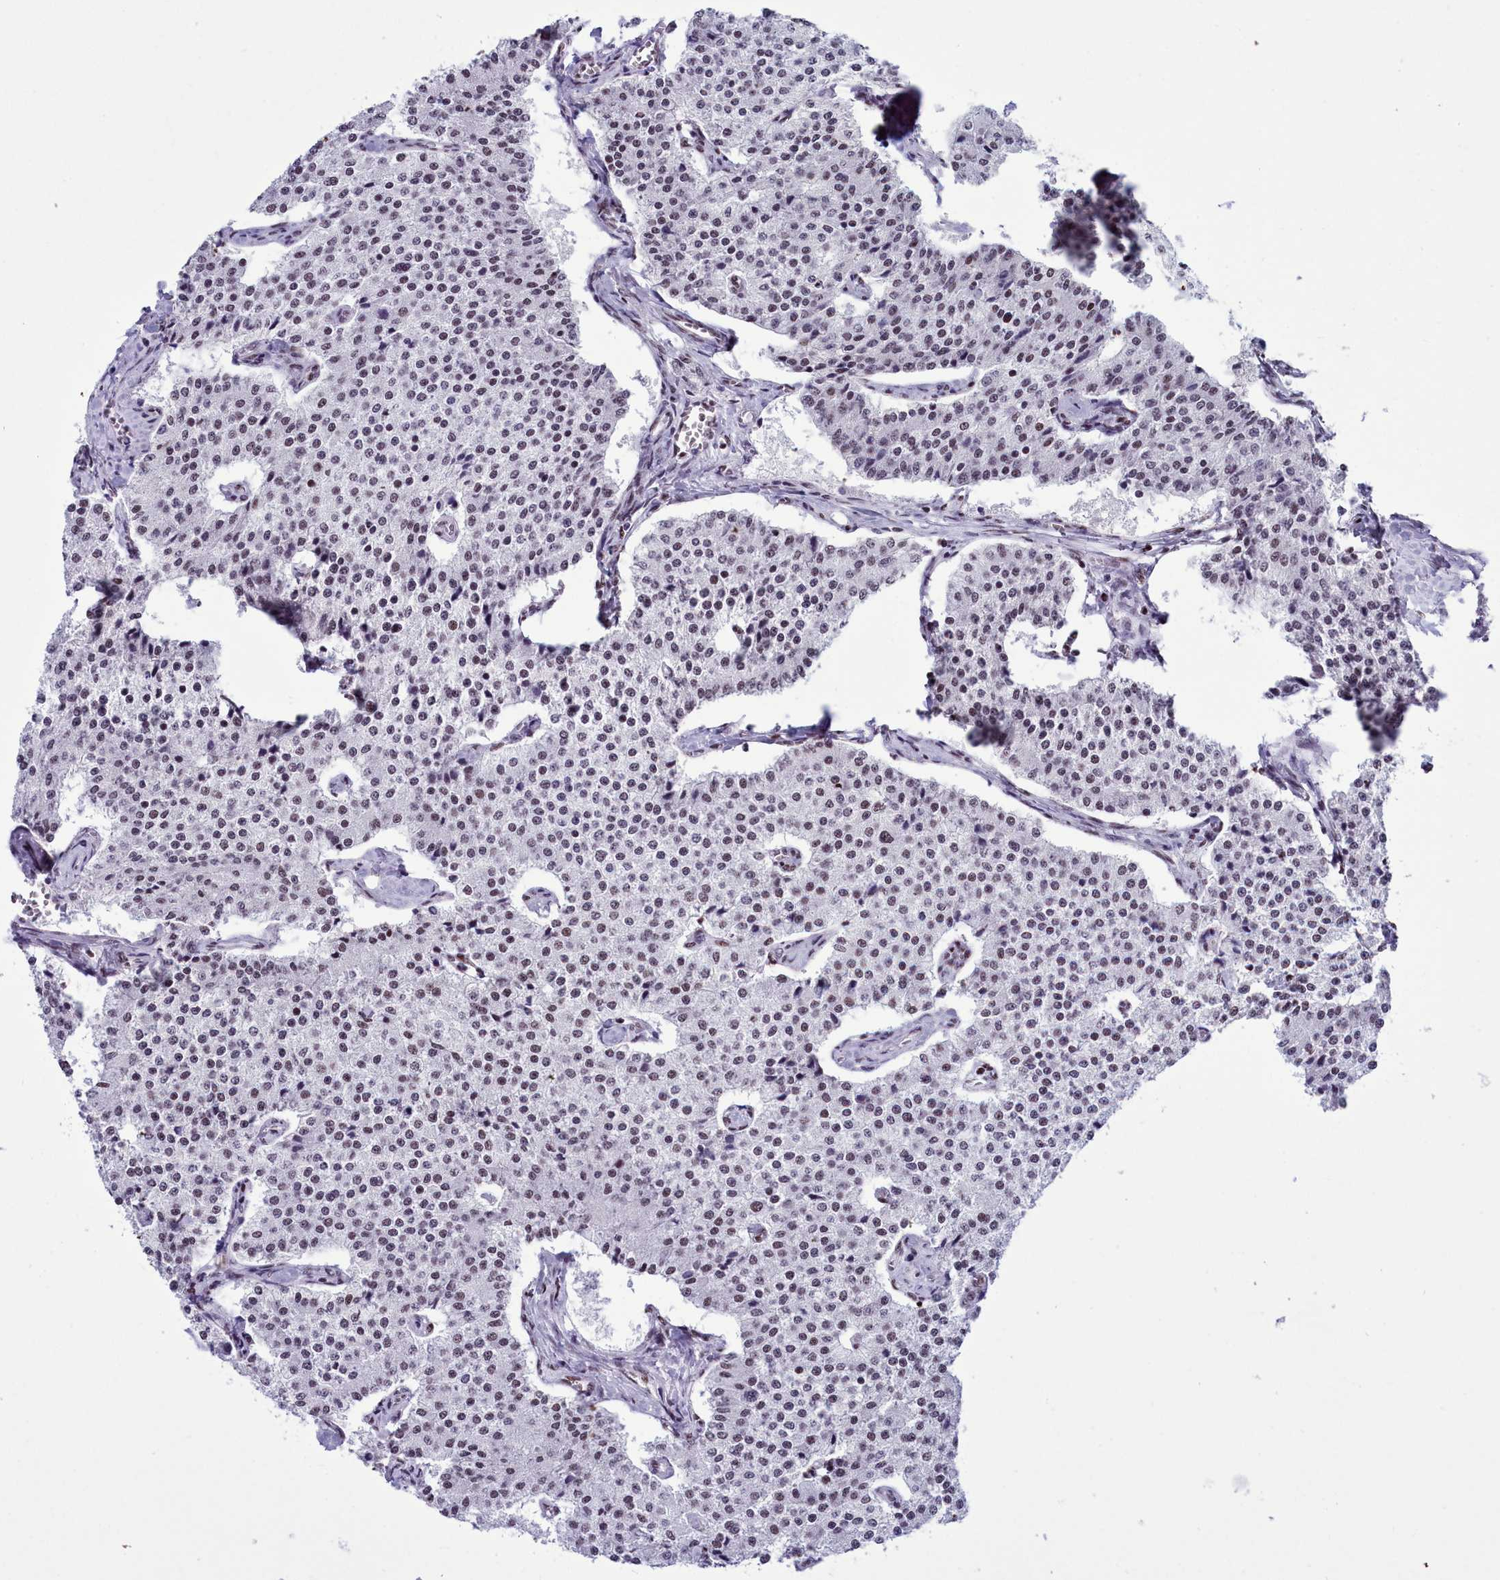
{"staining": {"intensity": "negative", "quantity": "none", "location": "none"}, "tissue": "carcinoid", "cell_type": "Tumor cells", "image_type": "cancer", "snomed": [{"axis": "morphology", "description": "Carcinoid, malignant, NOS"}, {"axis": "topography", "description": "Colon"}], "caption": "The micrograph reveals no staining of tumor cells in carcinoid. The staining was performed using DAB (3,3'-diaminobenzidine) to visualize the protein expression in brown, while the nuclei were stained in blue with hematoxylin (Magnification: 20x).", "gene": "RALY", "patient": {"sex": "female", "age": 52}}